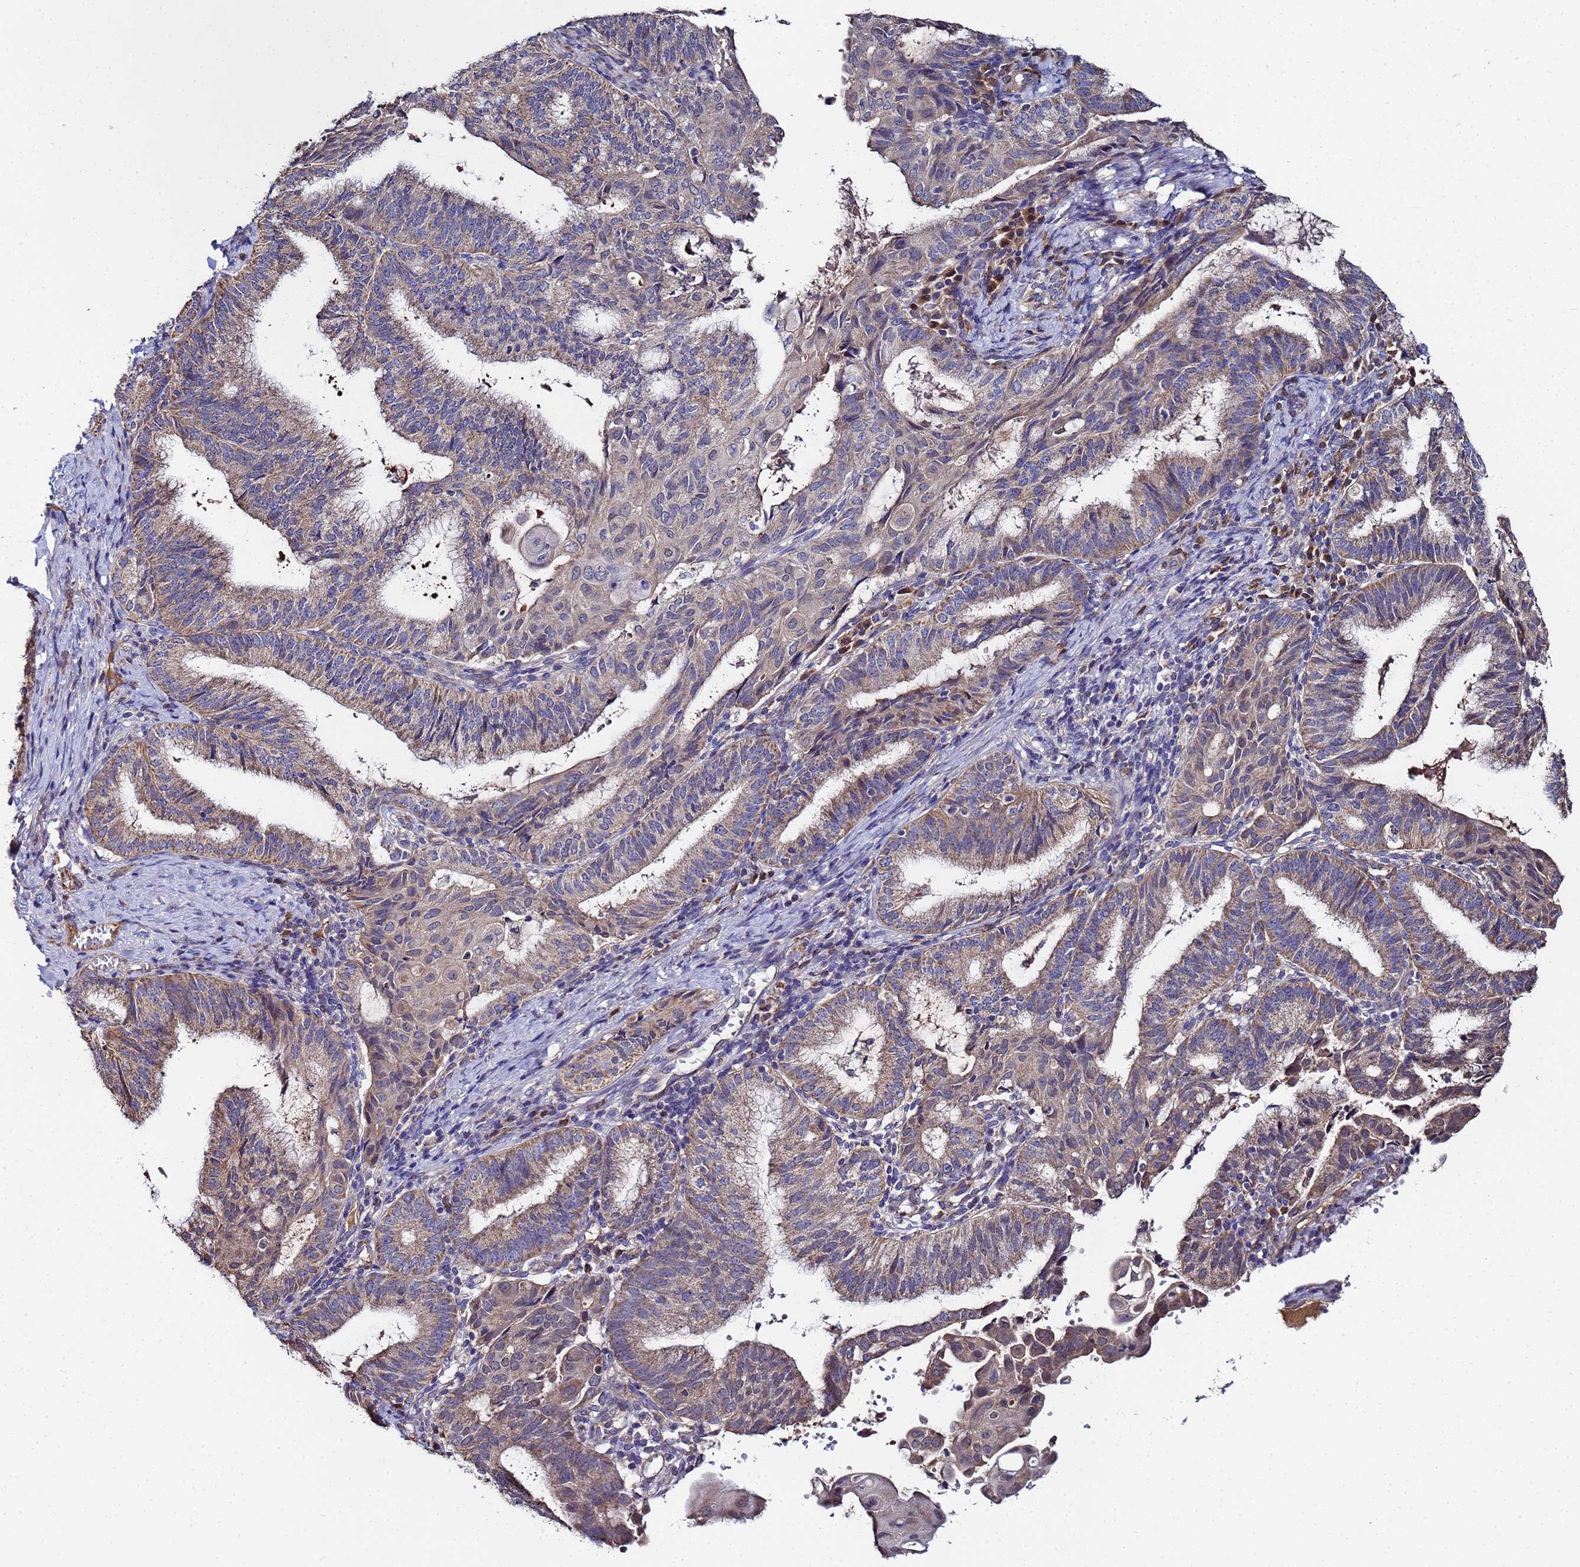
{"staining": {"intensity": "weak", "quantity": "25%-75%", "location": "cytoplasmic/membranous"}, "tissue": "endometrial cancer", "cell_type": "Tumor cells", "image_type": "cancer", "snomed": [{"axis": "morphology", "description": "Adenocarcinoma, NOS"}, {"axis": "topography", "description": "Endometrium"}], "caption": "Brown immunohistochemical staining in endometrial adenocarcinoma exhibits weak cytoplasmic/membranous staining in approximately 25%-75% of tumor cells.", "gene": "C5orf34", "patient": {"sex": "female", "age": 49}}